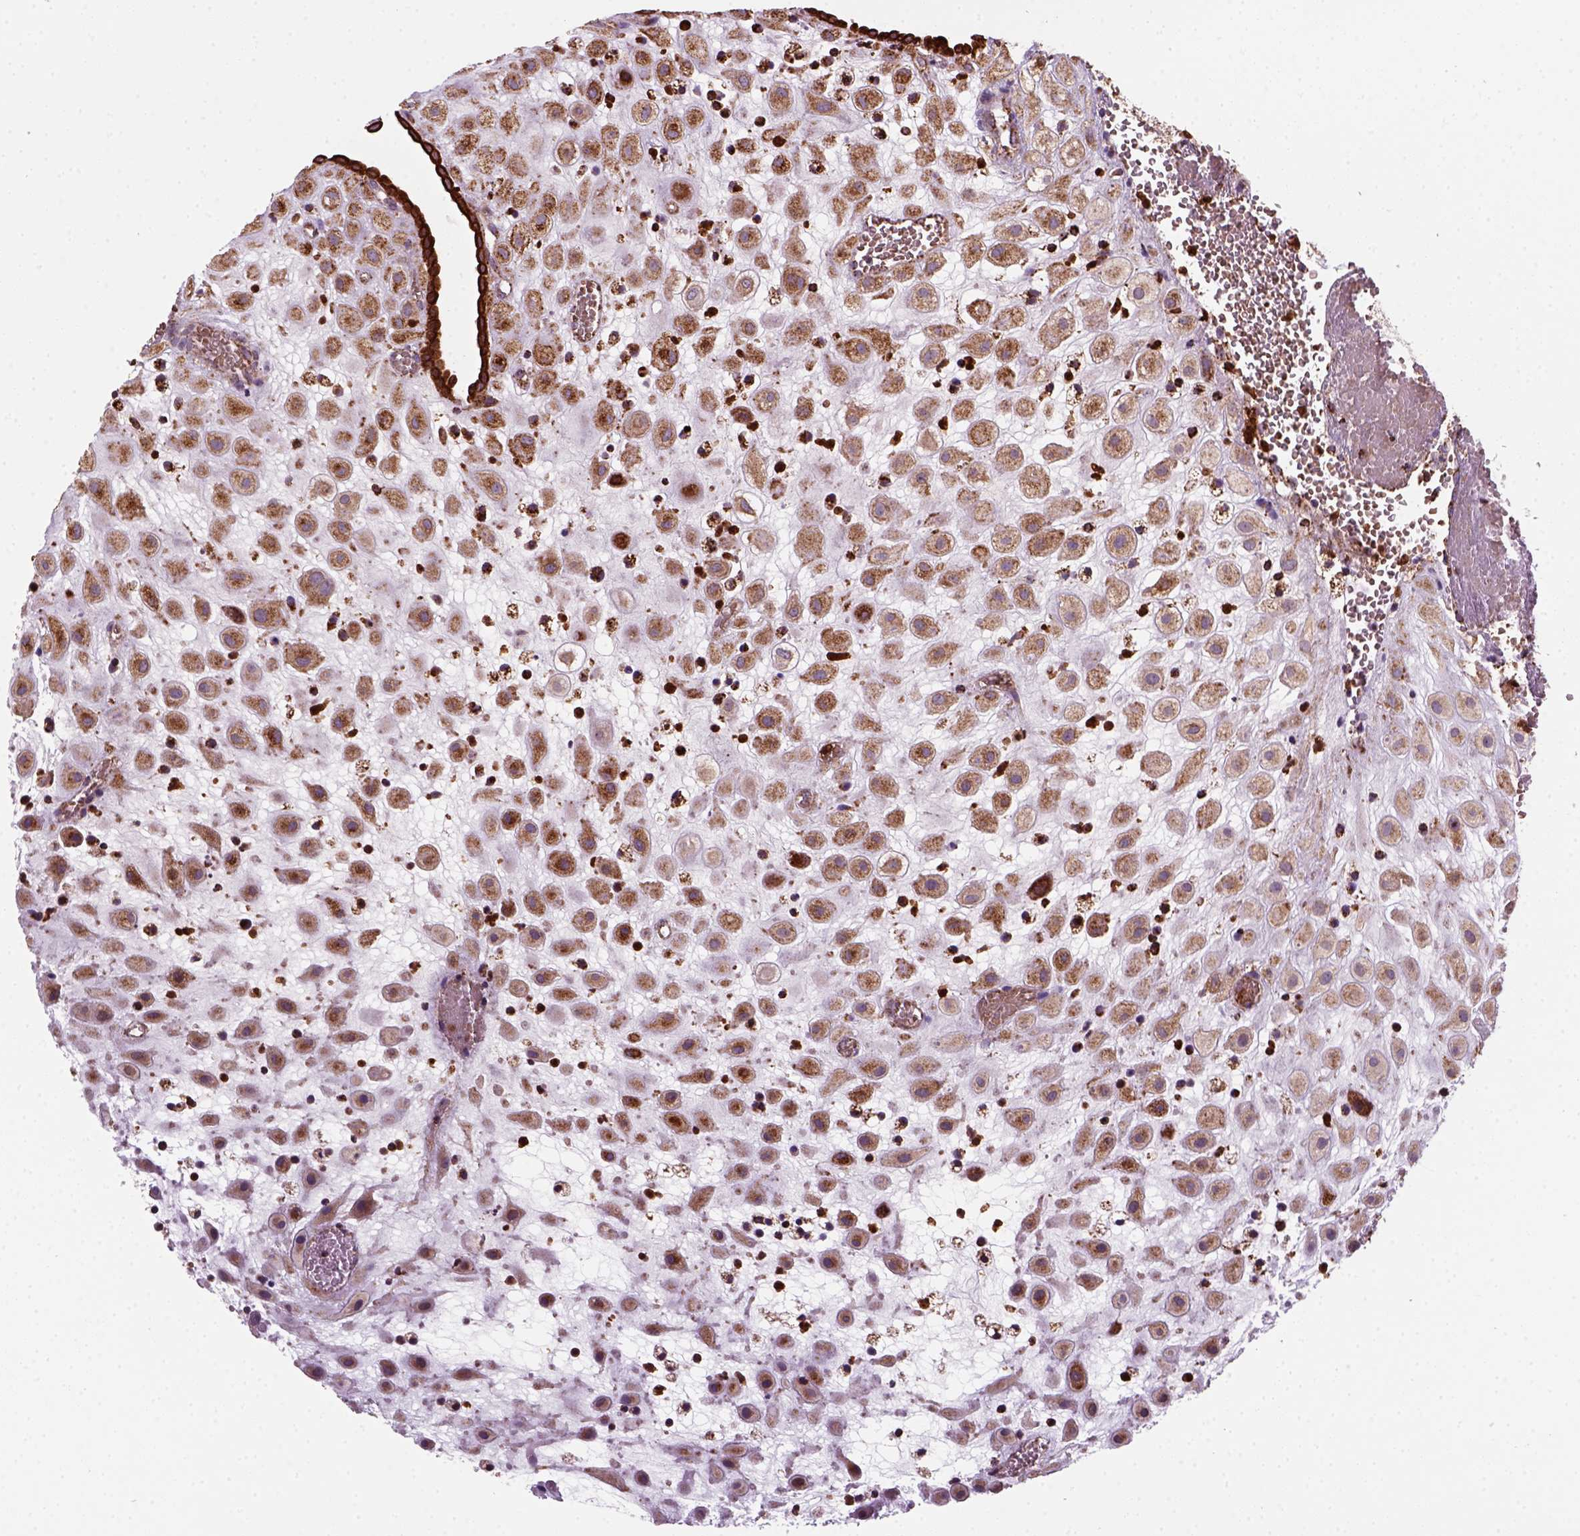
{"staining": {"intensity": "moderate", "quantity": ">75%", "location": "cytoplasmic/membranous"}, "tissue": "placenta", "cell_type": "Decidual cells", "image_type": "normal", "snomed": [{"axis": "morphology", "description": "Normal tissue, NOS"}, {"axis": "topography", "description": "Placenta"}], "caption": "Placenta stained for a protein (brown) displays moderate cytoplasmic/membranous positive positivity in about >75% of decidual cells.", "gene": "NUDT16L1", "patient": {"sex": "female", "age": 24}}